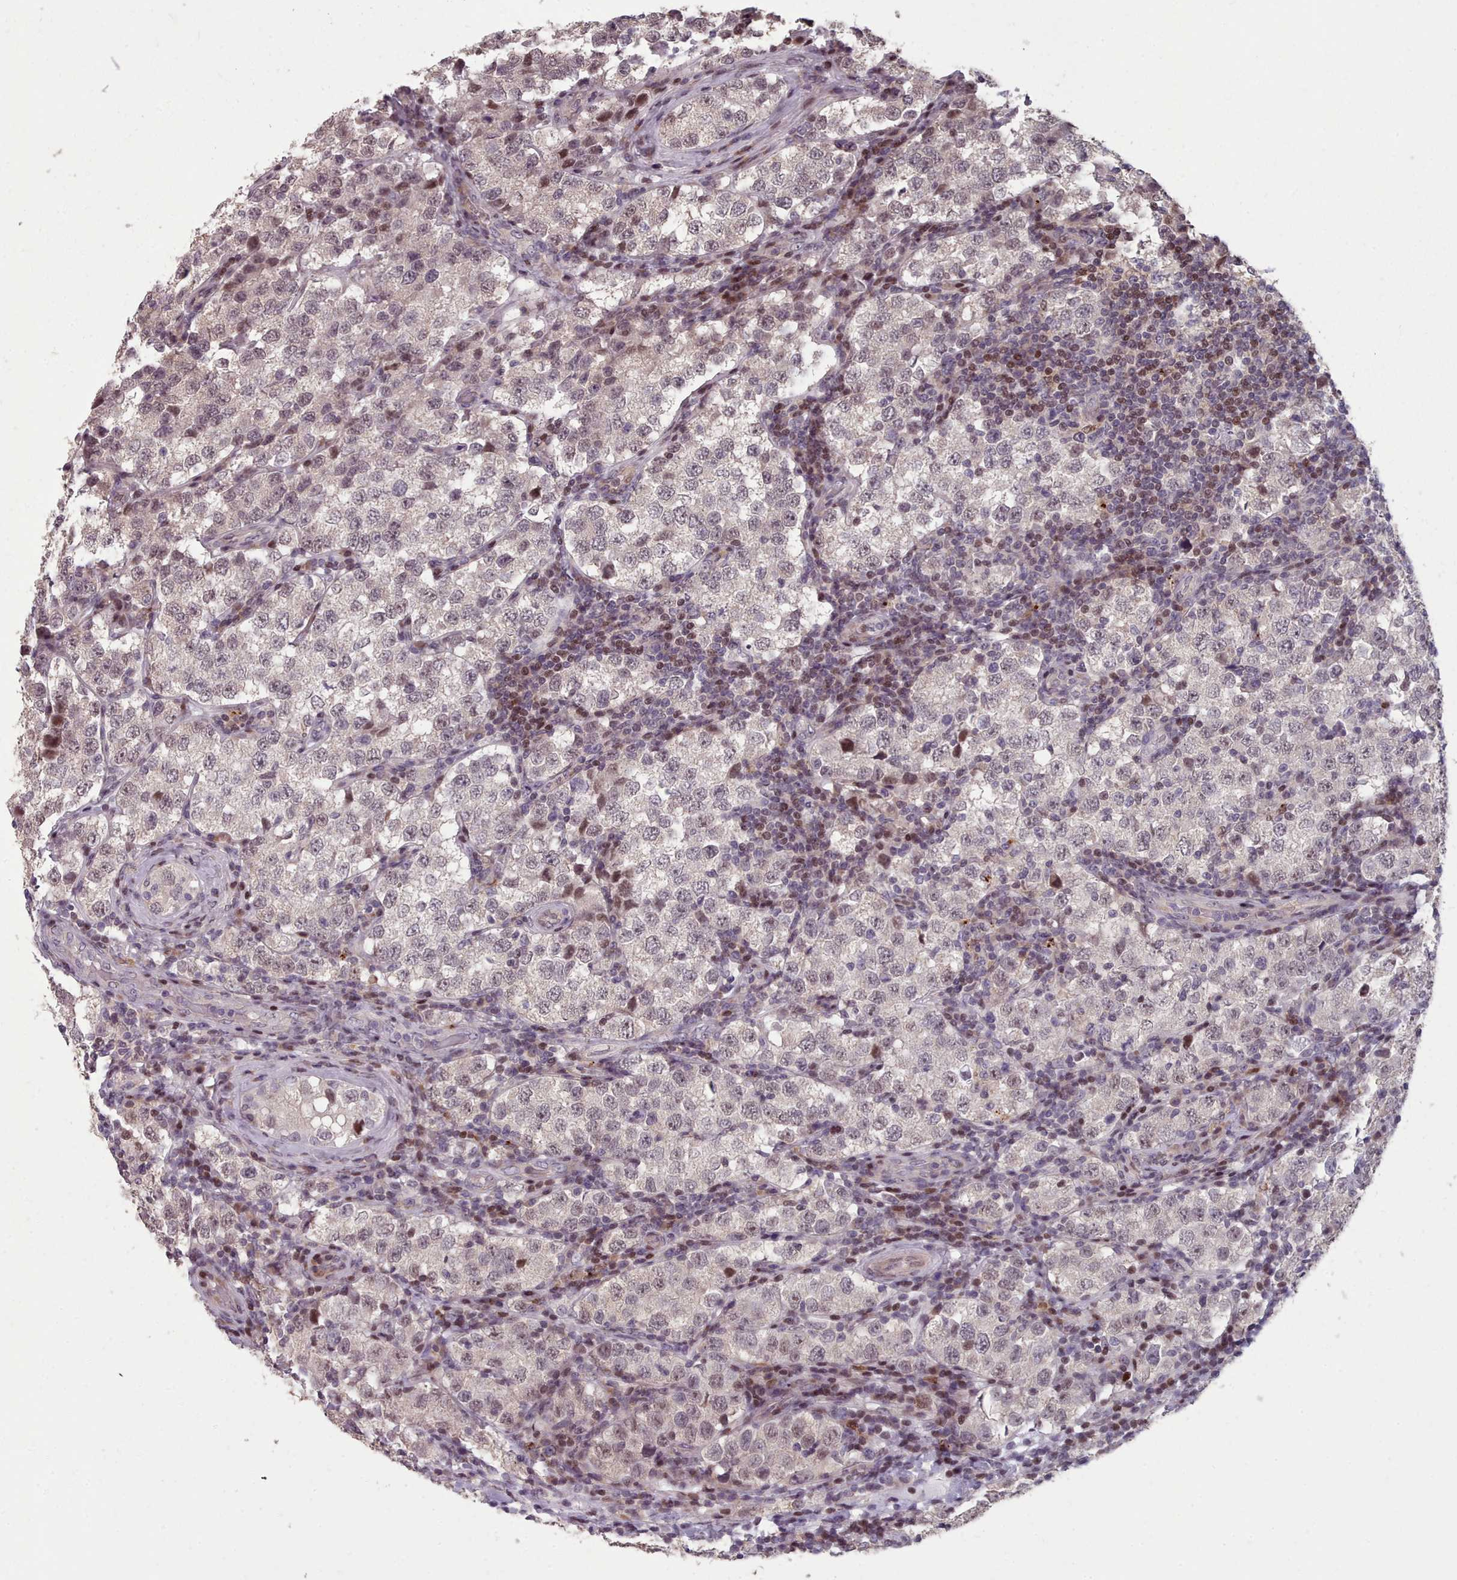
{"staining": {"intensity": "weak", "quantity": "<25%", "location": "nuclear"}, "tissue": "testis cancer", "cell_type": "Tumor cells", "image_type": "cancer", "snomed": [{"axis": "morphology", "description": "Seminoma, NOS"}, {"axis": "topography", "description": "Testis"}], "caption": "The IHC photomicrograph has no significant staining in tumor cells of testis cancer tissue.", "gene": "ENSA", "patient": {"sex": "male", "age": 34}}